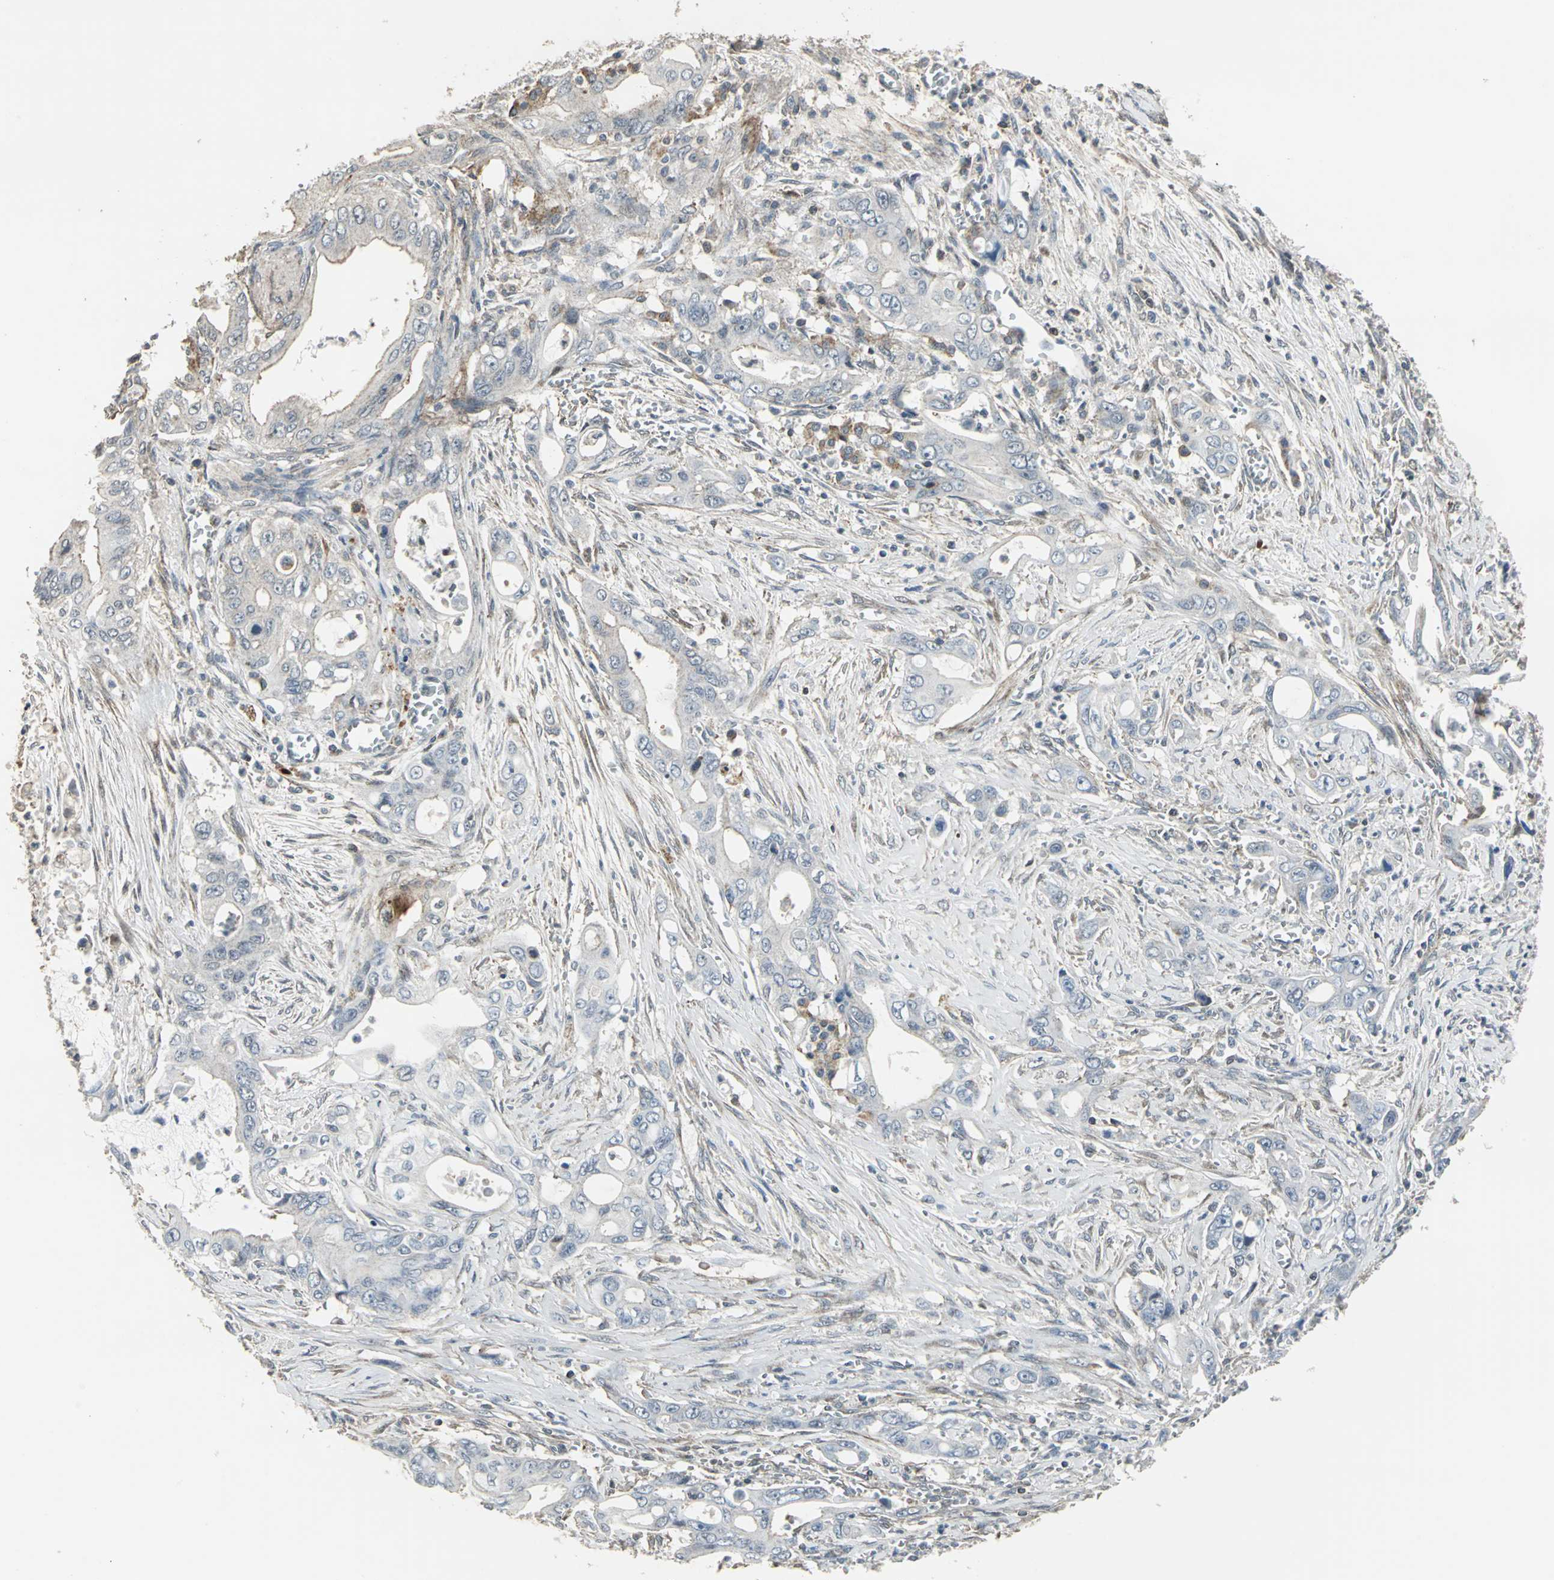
{"staining": {"intensity": "weak", "quantity": "<25%", "location": "cytoplasmic/membranous"}, "tissue": "pancreatic cancer", "cell_type": "Tumor cells", "image_type": "cancer", "snomed": [{"axis": "morphology", "description": "Adenocarcinoma, NOS"}, {"axis": "topography", "description": "Pancreas"}], "caption": "This is a micrograph of IHC staining of adenocarcinoma (pancreatic), which shows no expression in tumor cells.", "gene": "DNAJB4", "patient": {"sex": "male", "age": 59}}